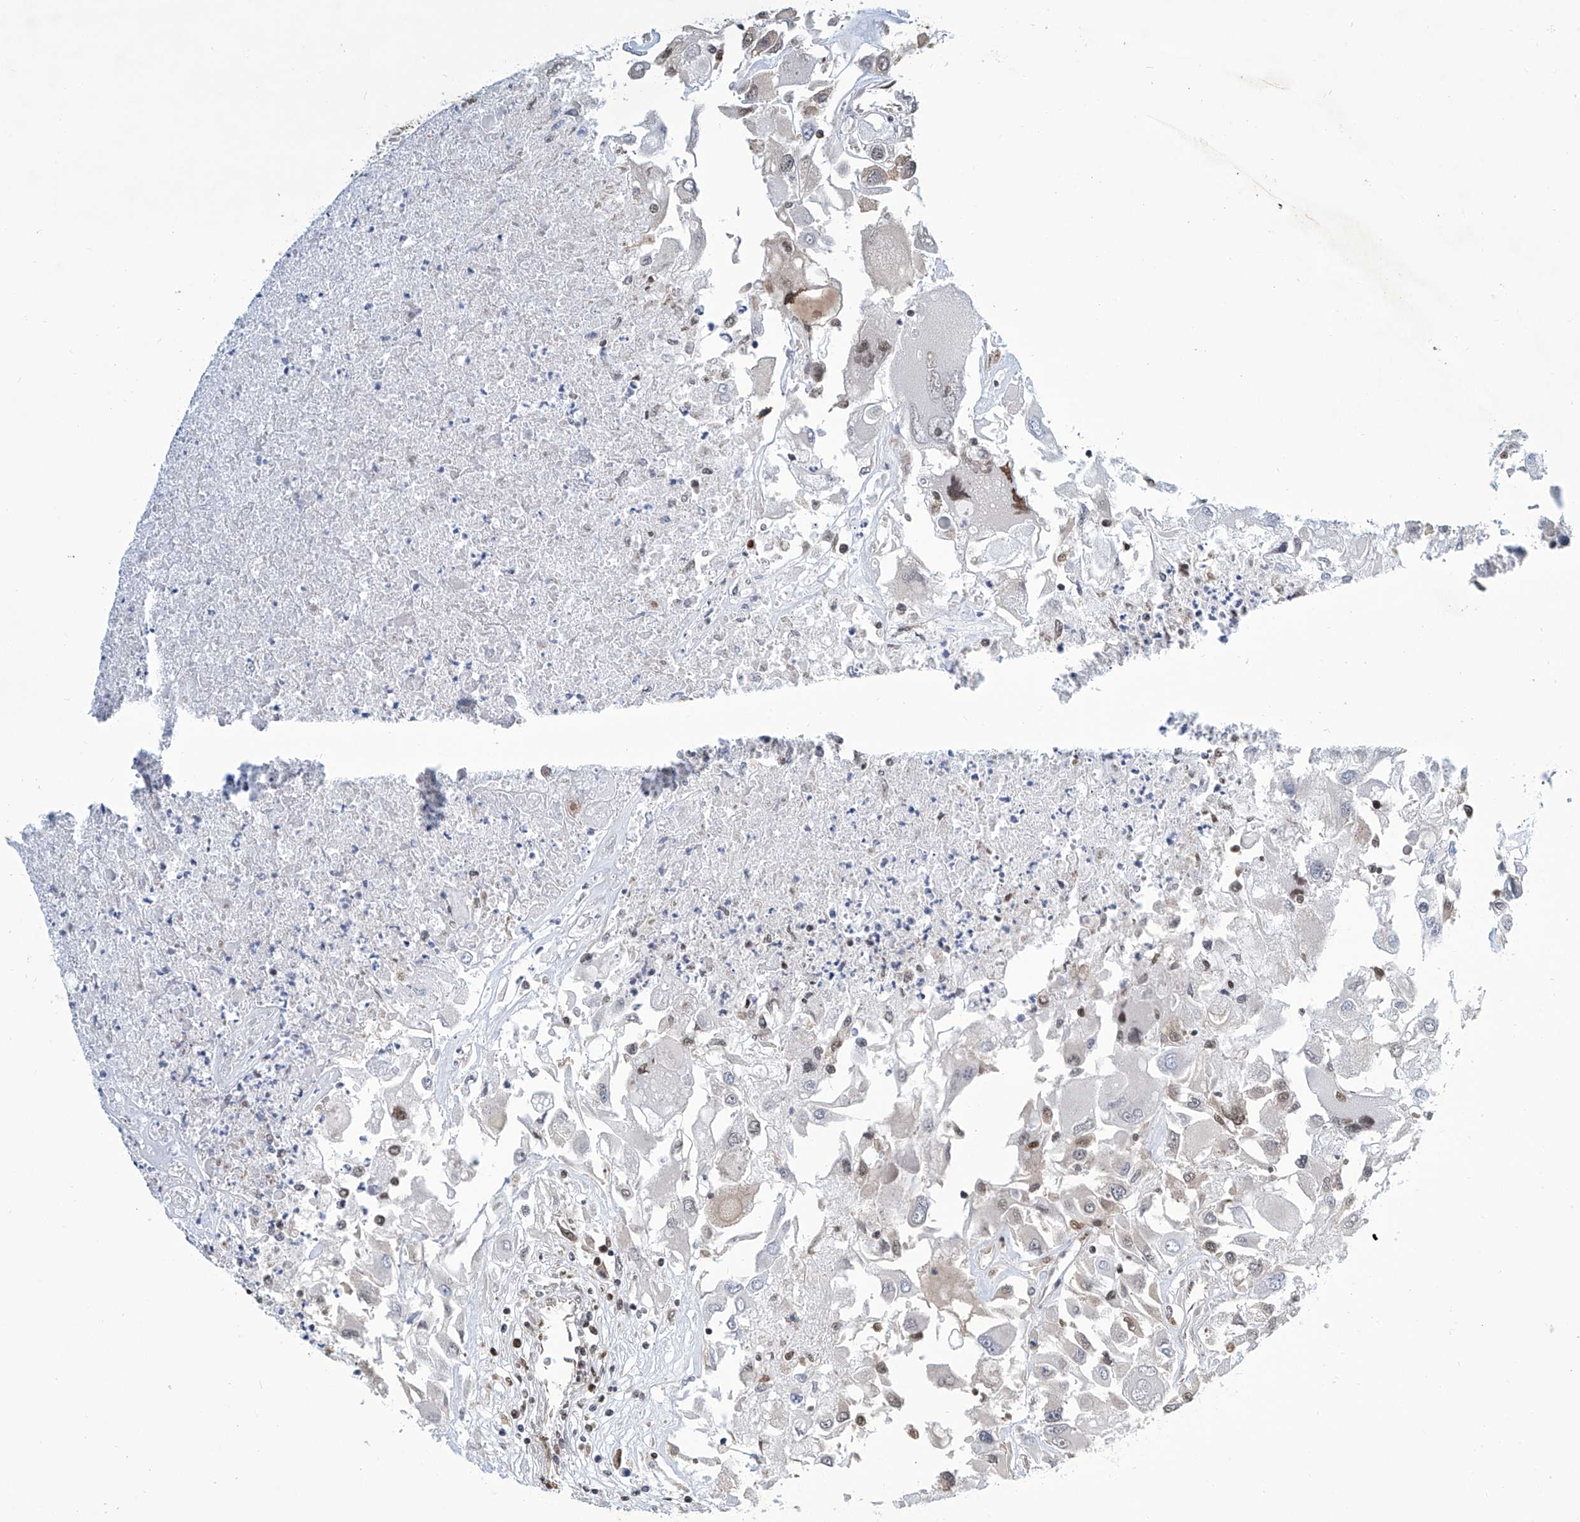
{"staining": {"intensity": "weak", "quantity": "25%-75%", "location": "nuclear"}, "tissue": "renal cancer", "cell_type": "Tumor cells", "image_type": "cancer", "snomed": [{"axis": "morphology", "description": "Adenocarcinoma, NOS"}, {"axis": "topography", "description": "Kidney"}], "caption": "Immunohistochemistry (IHC) micrograph of neoplastic tissue: renal cancer (adenocarcinoma) stained using IHC exhibits low levels of weak protein expression localized specifically in the nuclear of tumor cells, appearing as a nuclear brown color.", "gene": "SREBF2", "patient": {"sex": "female", "age": 52}}